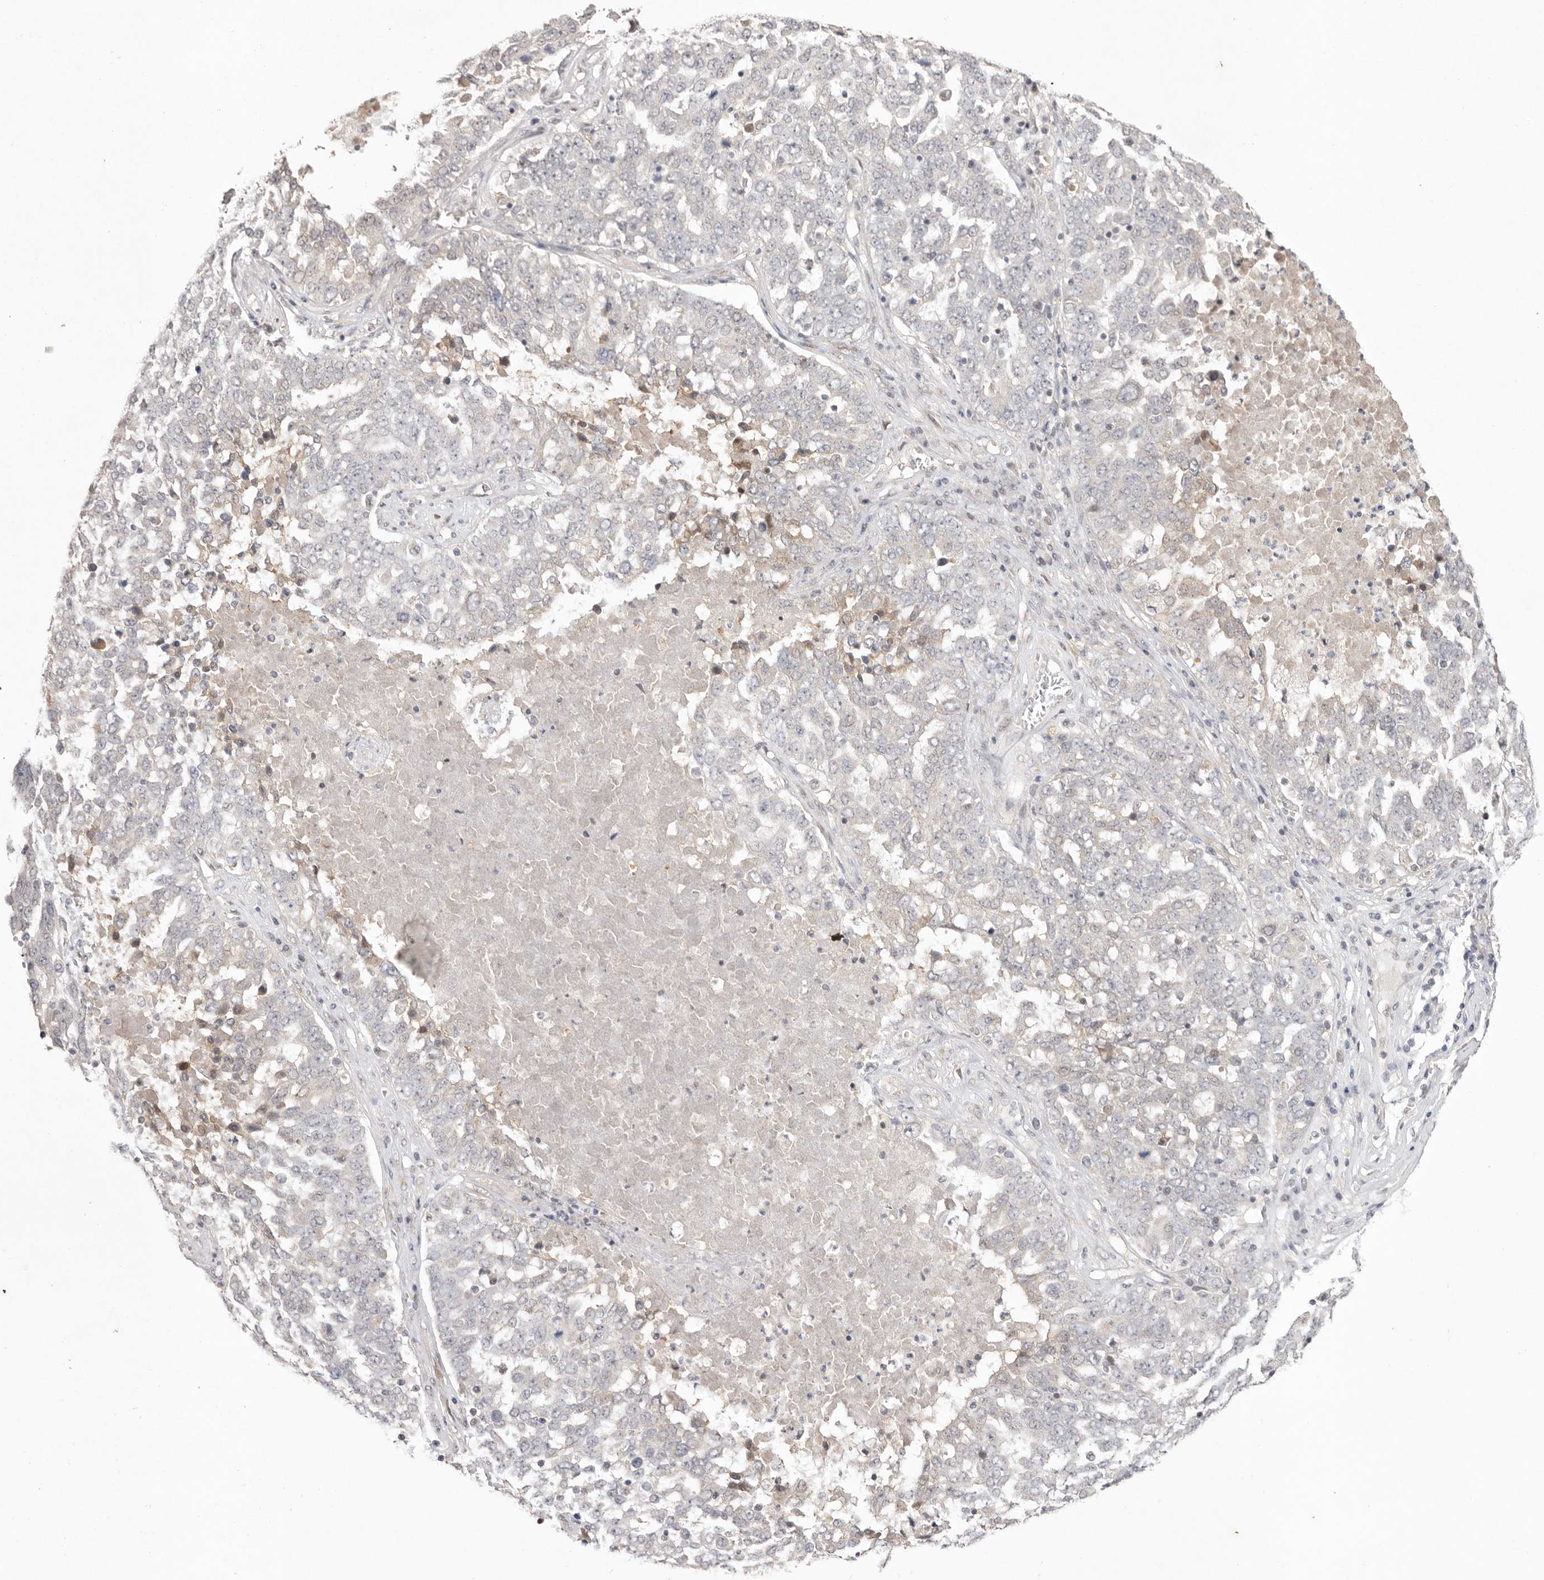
{"staining": {"intensity": "negative", "quantity": "none", "location": "none"}, "tissue": "ovarian cancer", "cell_type": "Tumor cells", "image_type": "cancer", "snomed": [{"axis": "morphology", "description": "Carcinoma, endometroid"}, {"axis": "topography", "description": "Ovary"}], "caption": "Tumor cells are negative for protein expression in human ovarian cancer (endometroid carcinoma).", "gene": "TADA1", "patient": {"sex": "female", "age": 62}}